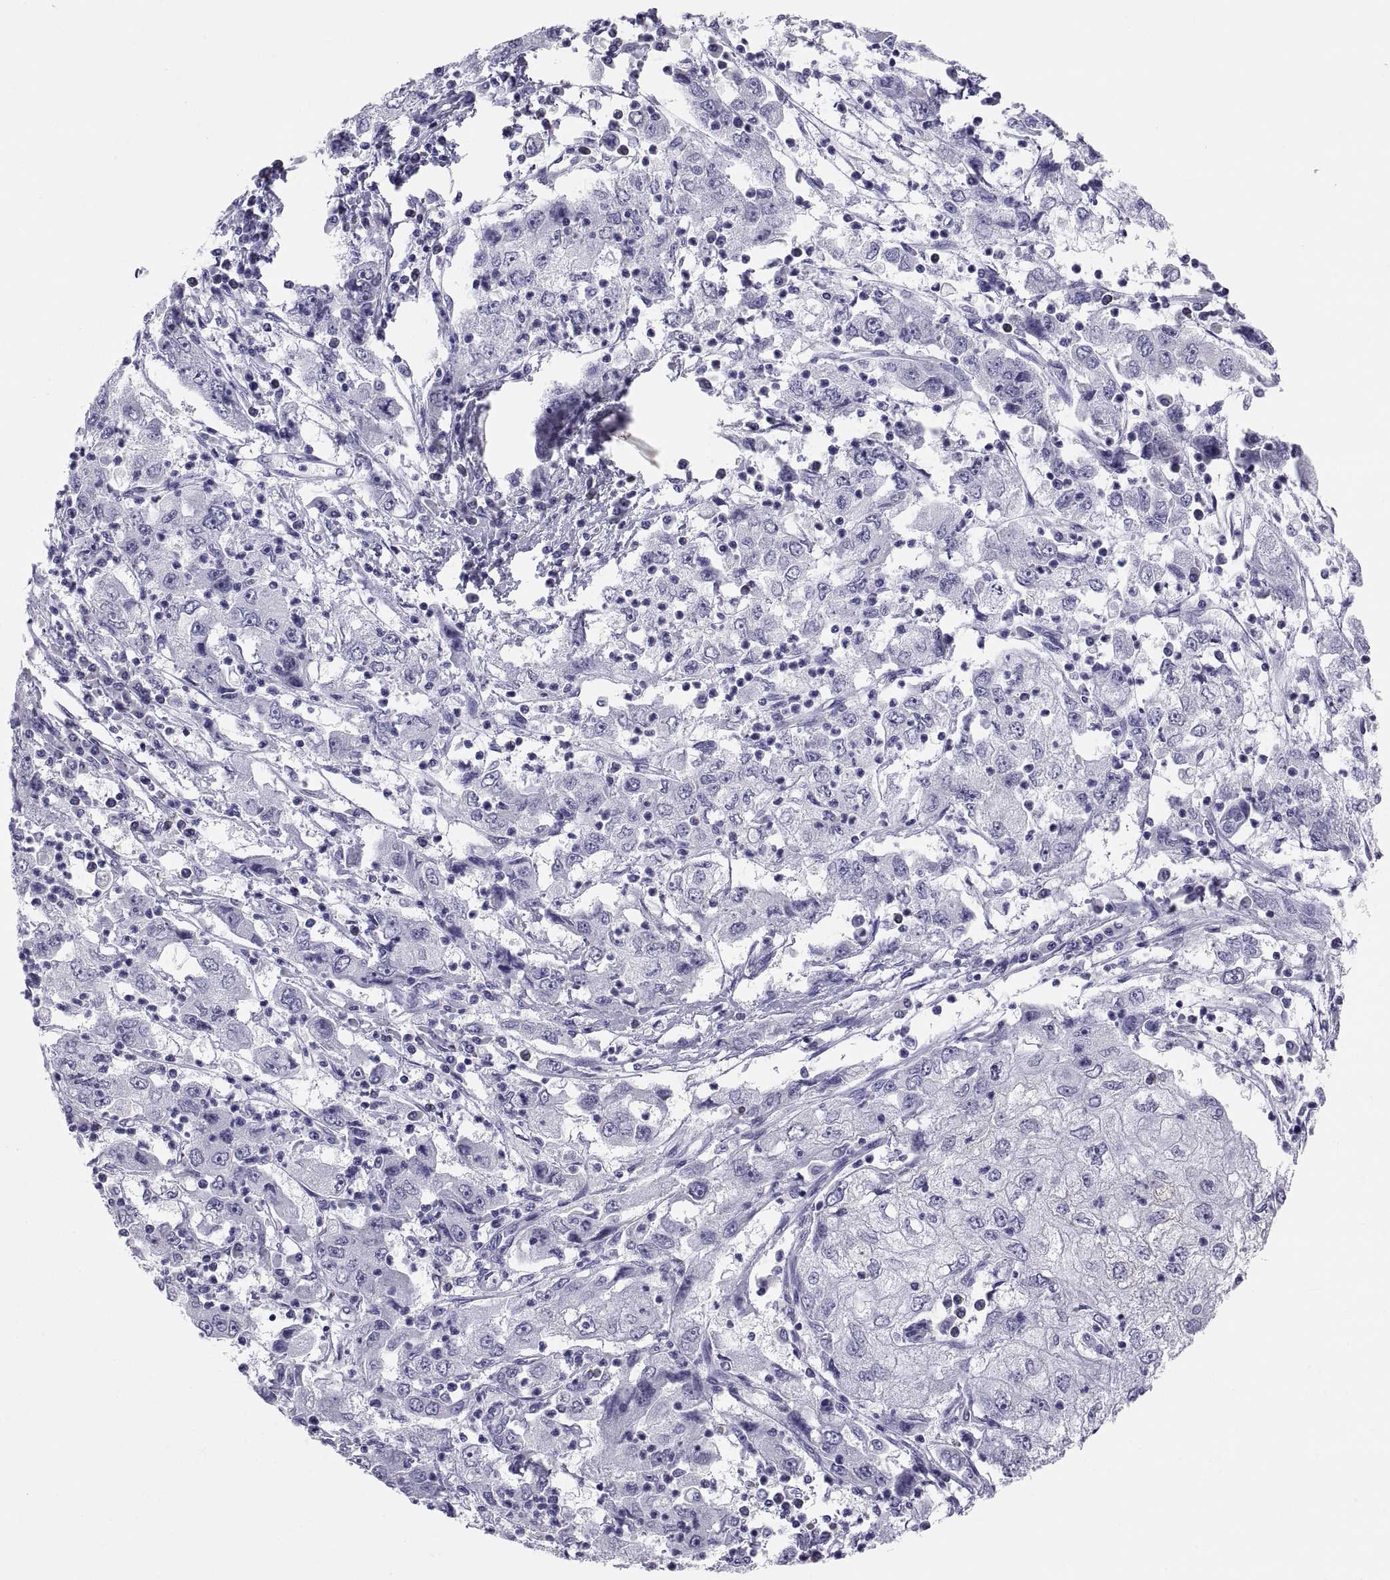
{"staining": {"intensity": "negative", "quantity": "none", "location": "none"}, "tissue": "cervical cancer", "cell_type": "Tumor cells", "image_type": "cancer", "snomed": [{"axis": "morphology", "description": "Squamous cell carcinoma, NOS"}, {"axis": "topography", "description": "Cervix"}], "caption": "High magnification brightfield microscopy of squamous cell carcinoma (cervical) stained with DAB (brown) and counterstained with hematoxylin (blue): tumor cells show no significant expression.", "gene": "FAM170A", "patient": {"sex": "female", "age": 36}}